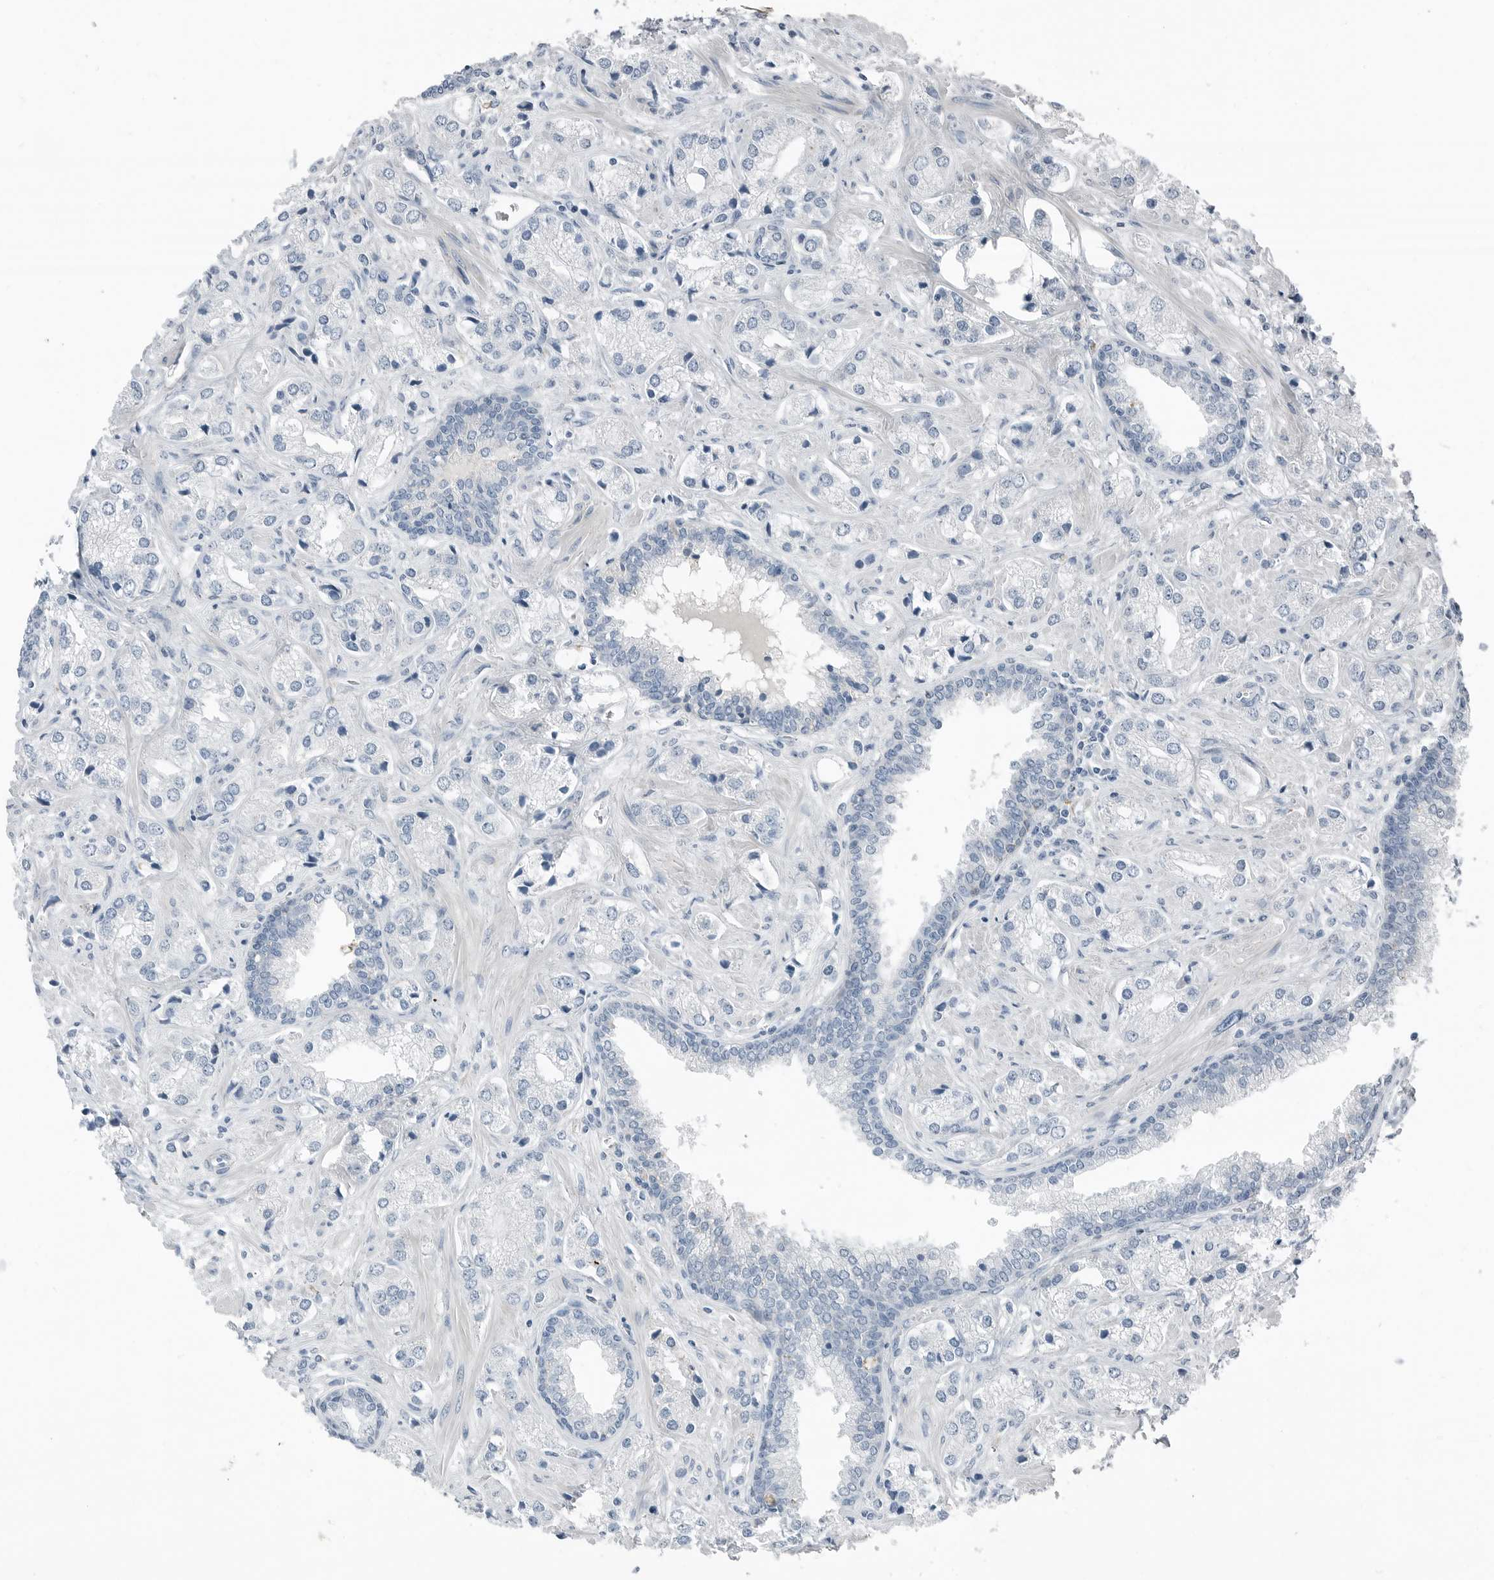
{"staining": {"intensity": "negative", "quantity": "none", "location": "none"}, "tissue": "prostate cancer", "cell_type": "Tumor cells", "image_type": "cancer", "snomed": [{"axis": "morphology", "description": "Adenocarcinoma, High grade"}, {"axis": "topography", "description": "Prostate"}], "caption": "IHC micrograph of human prostate adenocarcinoma (high-grade) stained for a protein (brown), which reveals no staining in tumor cells.", "gene": "SERPINB7", "patient": {"sex": "male", "age": 66}}